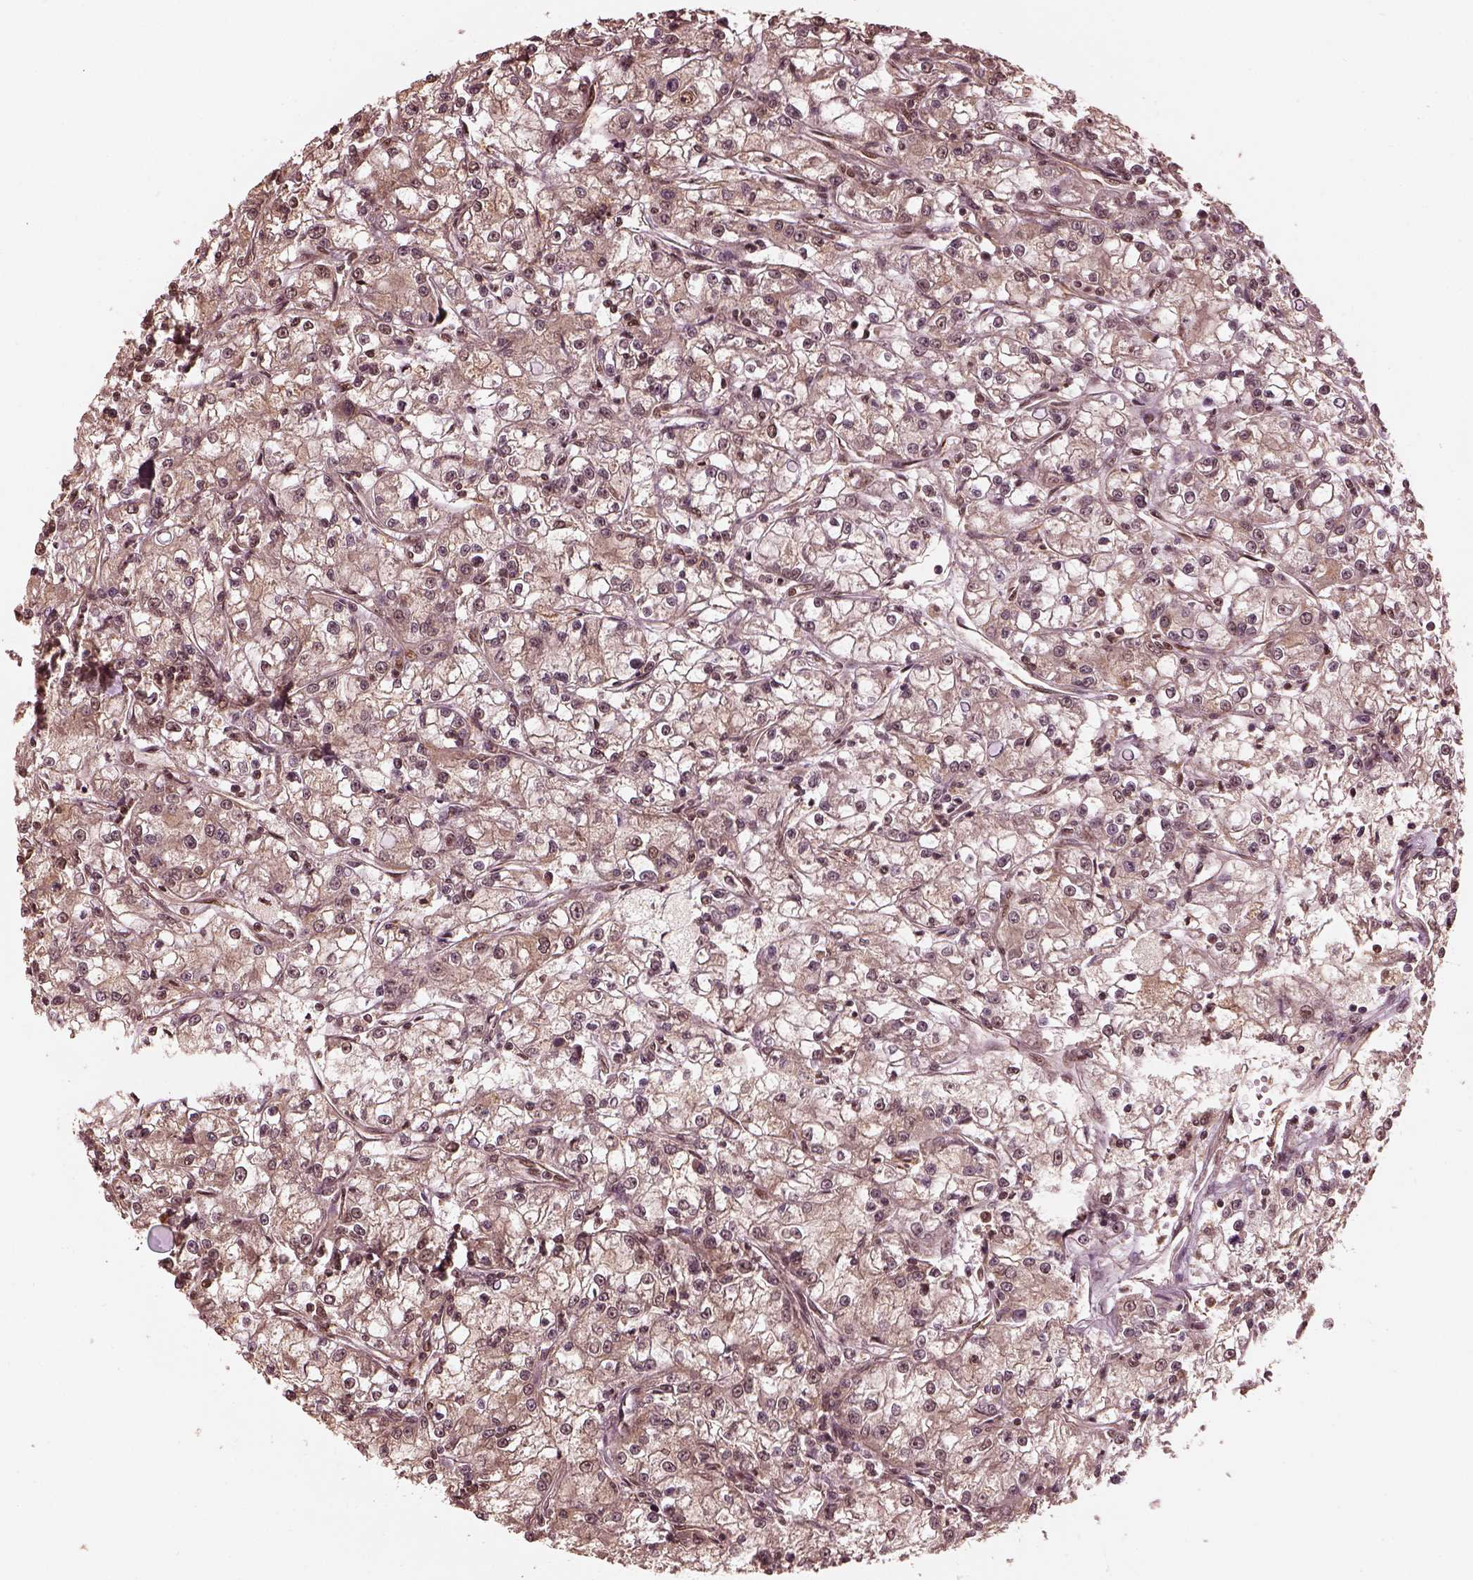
{"staining": {"intensity": "moderate", "quantity": ">75%", "location": "cytoplasmic/membranous"}, "tissue": "renal cancer", "cell_type": "Tumor cells", "image_type": "cancer", "snomed": [{"axis": "morphology", "description": "Adenocarcinoma, NOS"}, {"axis": "topography", "description": "Kidney"}], "caption": "Human renal cancer (adenocarcinoma) stained for a protein (brown) exhibits moderate cytoplasmic/membranous positive staining in approximately >75% of tumor cells.", "gene": "PSMC5", "patient": {"sex": "female", "age": 59}}